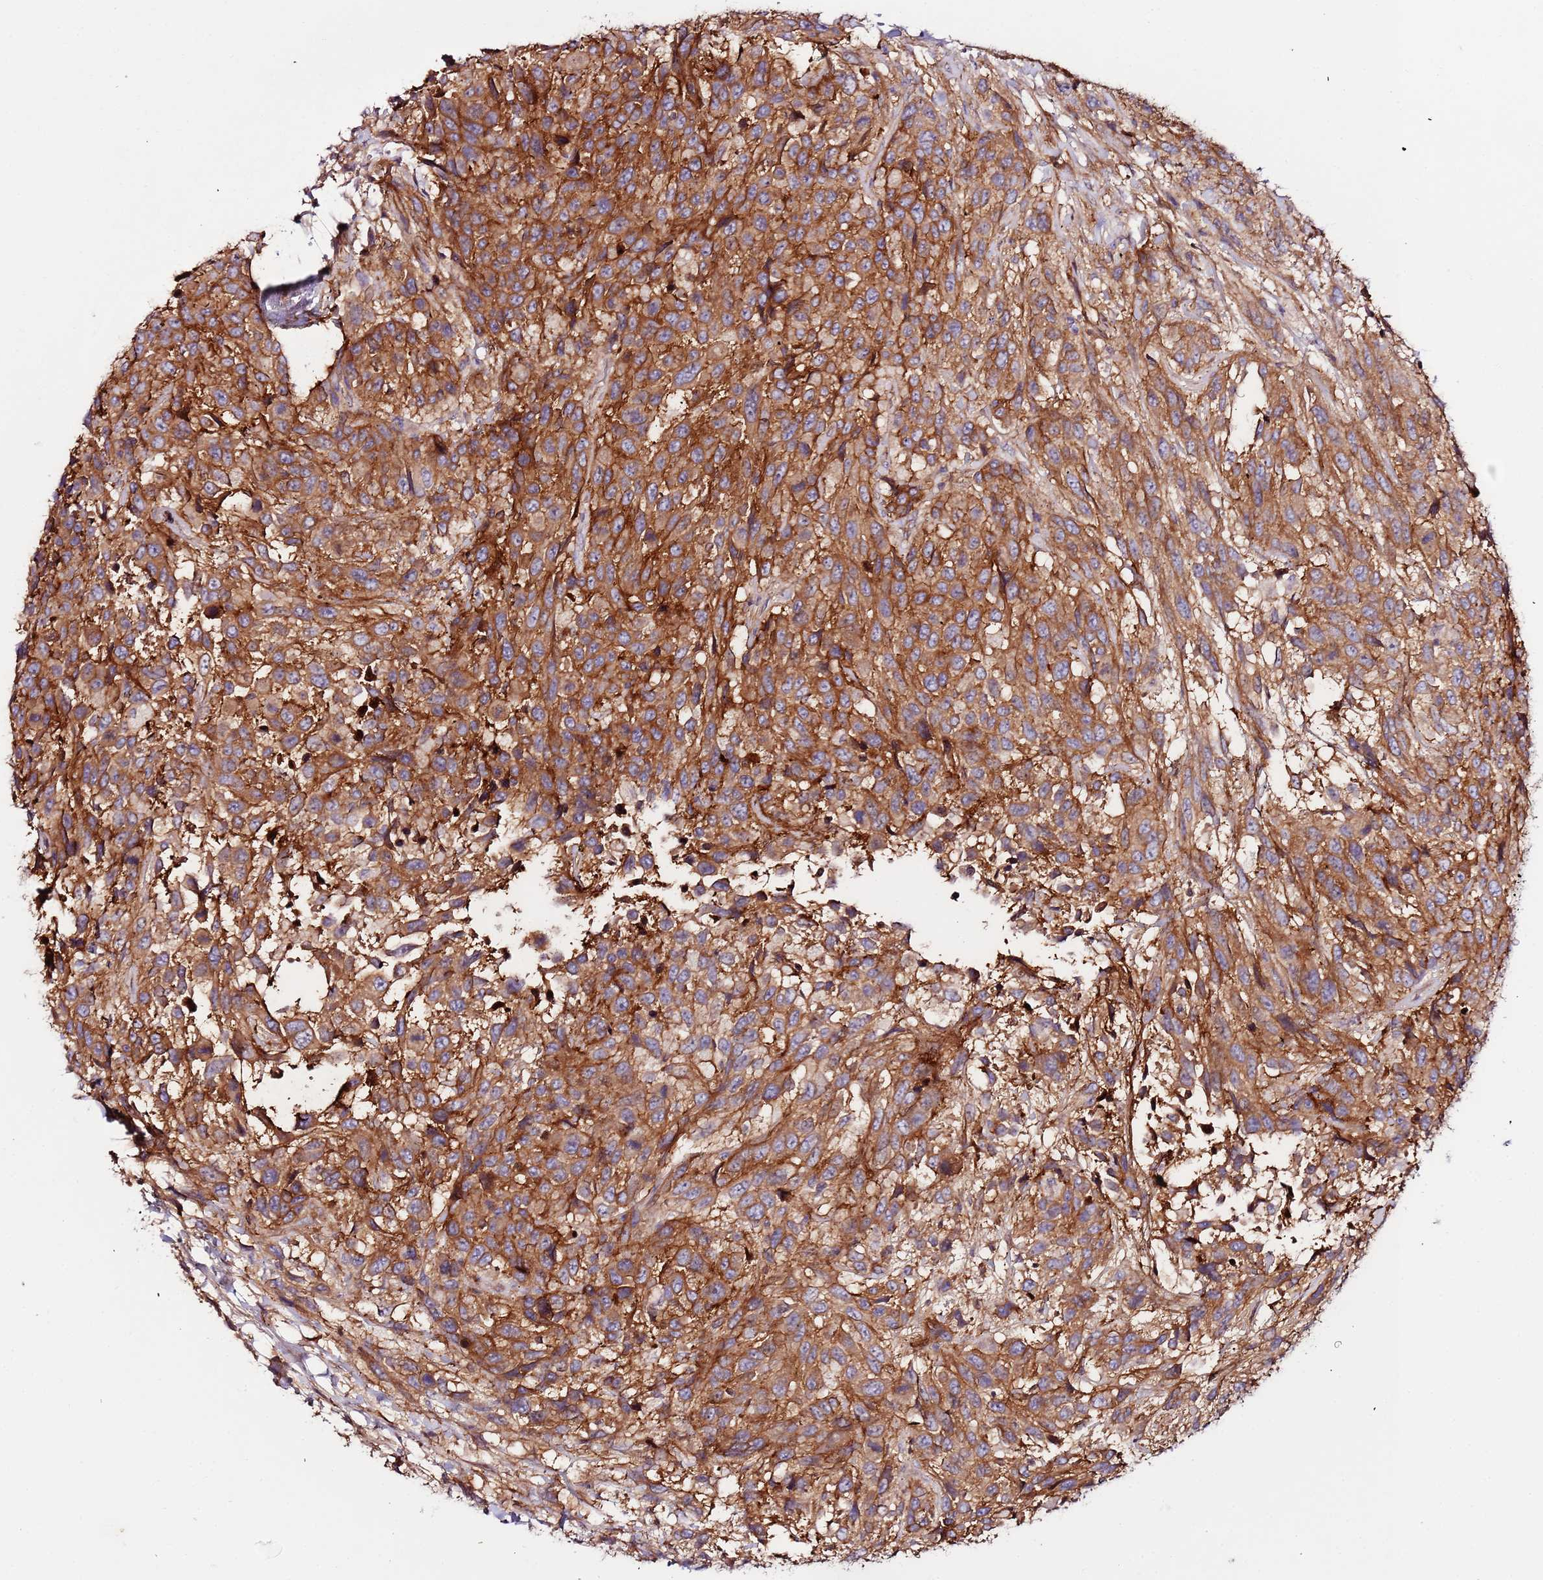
{"staining": {"intensity": "strong", "quantity": ">75%", "location": "cytoplasmic/membranous"}, "tissue": "urothelial cancer", "cell_type": "Tumor cells", "image_type": "cancer", "snomed": [{"axis": "morphology", "description": "Urothelial carcinoma, High grade"}, {"axis": "topography", "description": "Urinary bladder"}], "caption": "The micrograph exhibits immunohistochemical staining of high-grade urothelial carcinoma. There is strong cytoplasmic/membranous staining is identified in about >75% of tumor cells. (DAB IHC with brightfield microscopy, high magnification).", "gene": "FLVCR1", "patient": {"sex": "female", "age": 70}}